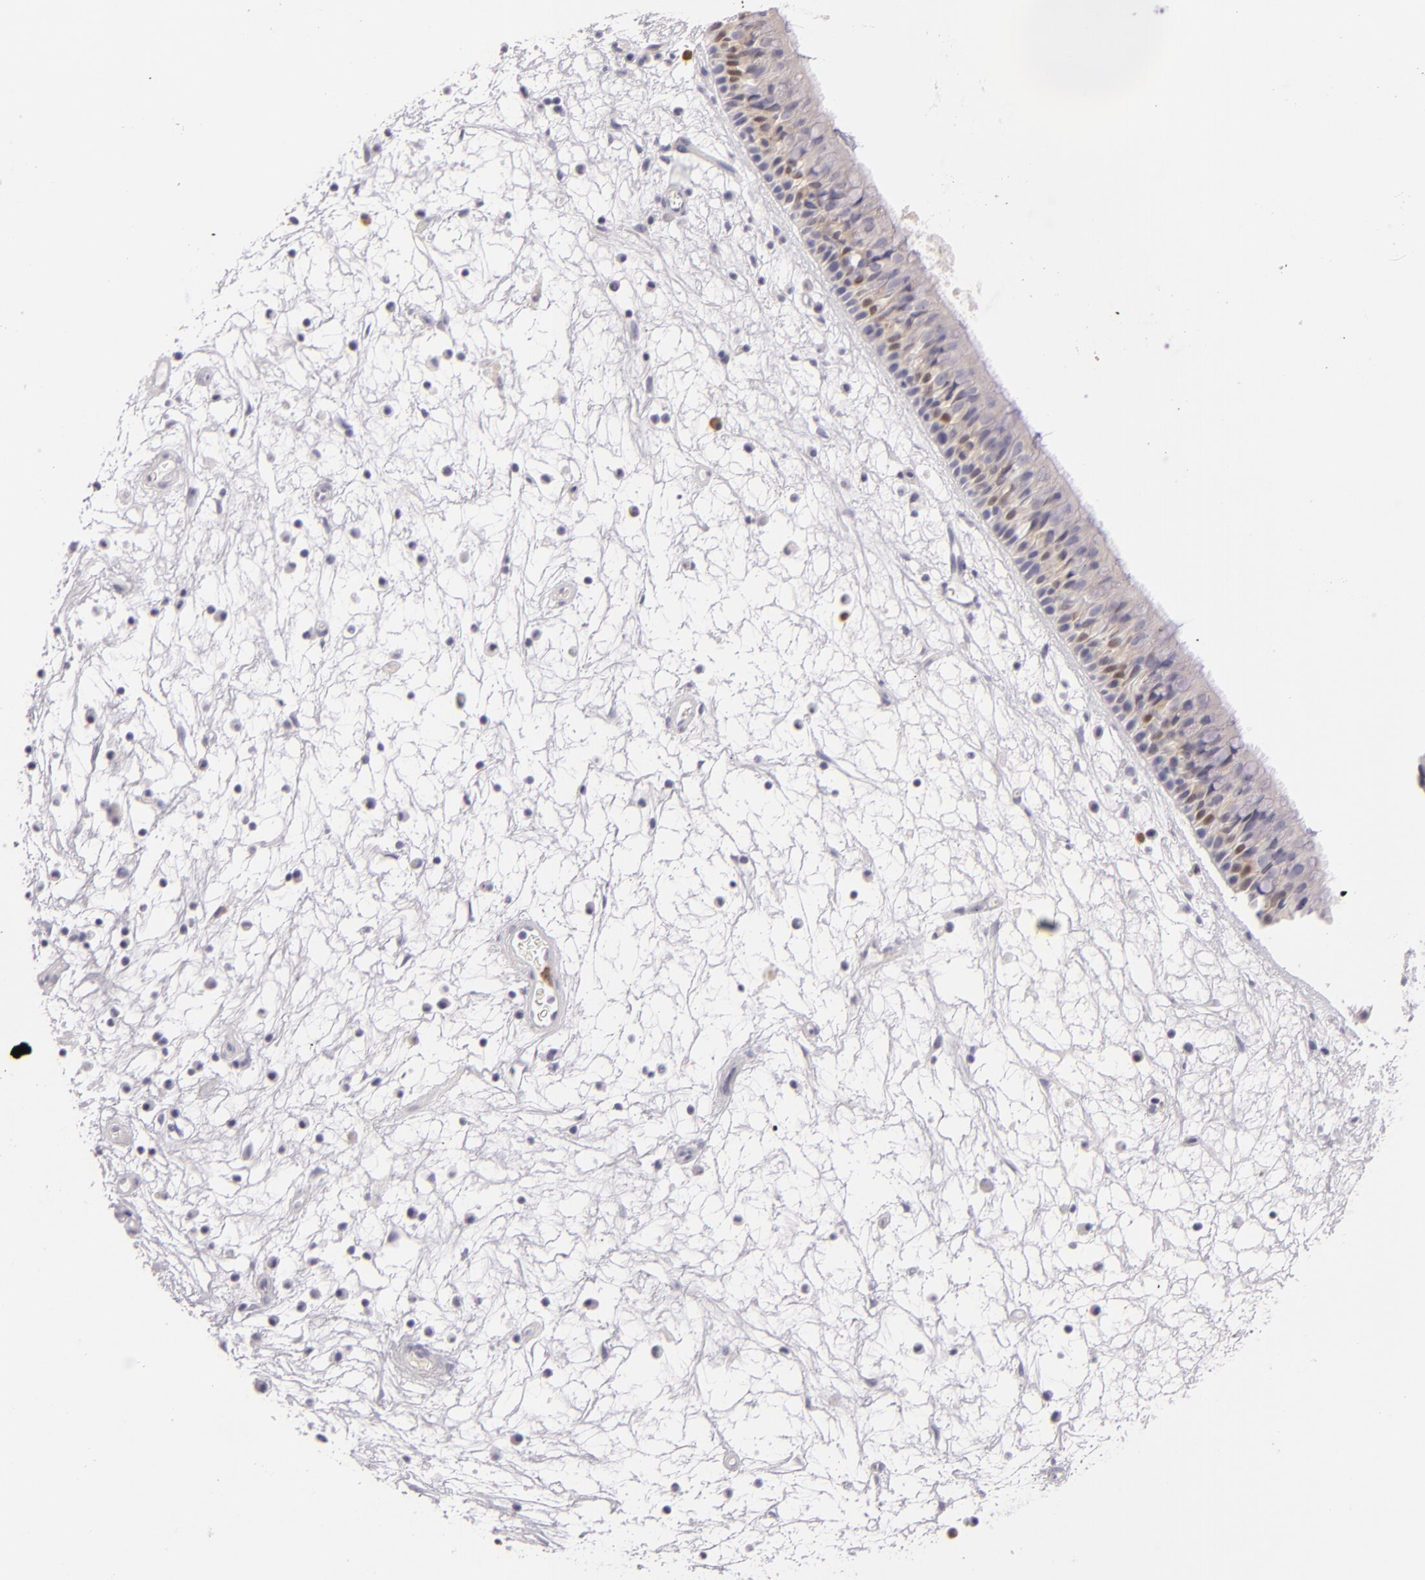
{"staining": {"intensity": "moderate", "quantity": "<25%", "location": "nuclear"}, "tissue": "nasopharynx", "cell_type": "Respiratory epithelial cells", "image_type": "normal", "snomed": [{"axis": "morphology", "description": "Normal tissue, NOS"}, {"axis": "topography", "description": "Nasopharynx"}], "caption": "IHC photomicrograph of benign human nasopharynx stained for a protein (brown), which shows low levels of moderate nuclear staining in approximately <25% of respiratory epithelial cells.", "gene": "FAM181A", "patient": {"sex": "male", "age": 63}}